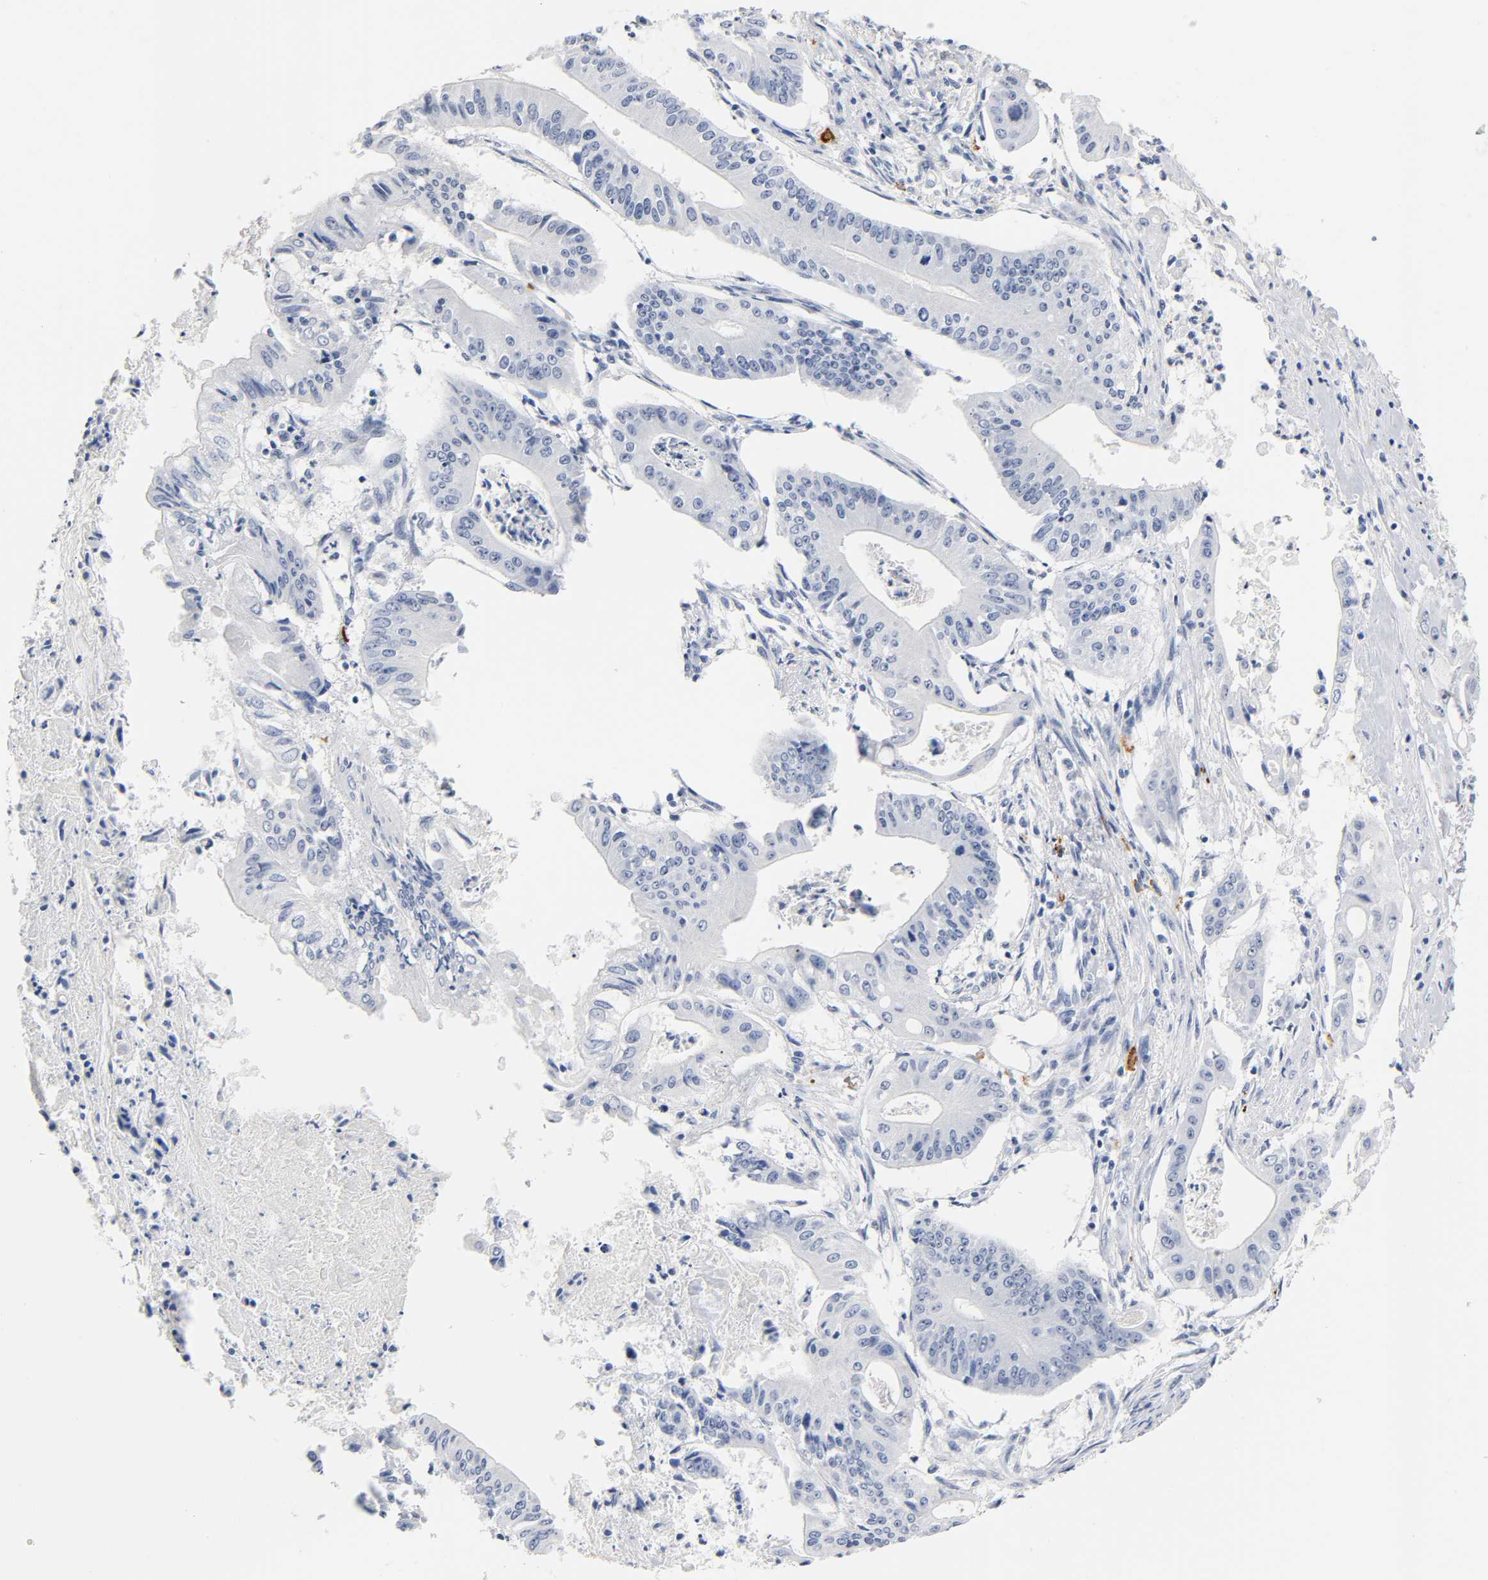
{"staining": {"intensity": "negative", "quantity": "none", "location": "none"}, "tissue": "pancreatic cancer", "cell_type": "Tumor cells", "image_type": "cancer", "snomed": [{"axis": "morphology", "description": "Normal tissue, NOS"}, {"axis": "topography", "description": "Lymph node"}], "caption": "Immunohistochemical staining of pancreatic cancer shows no significant positivity in tumor cells.", "gene": "NAB2", "patient": {"sex": "male", "age": 62}}